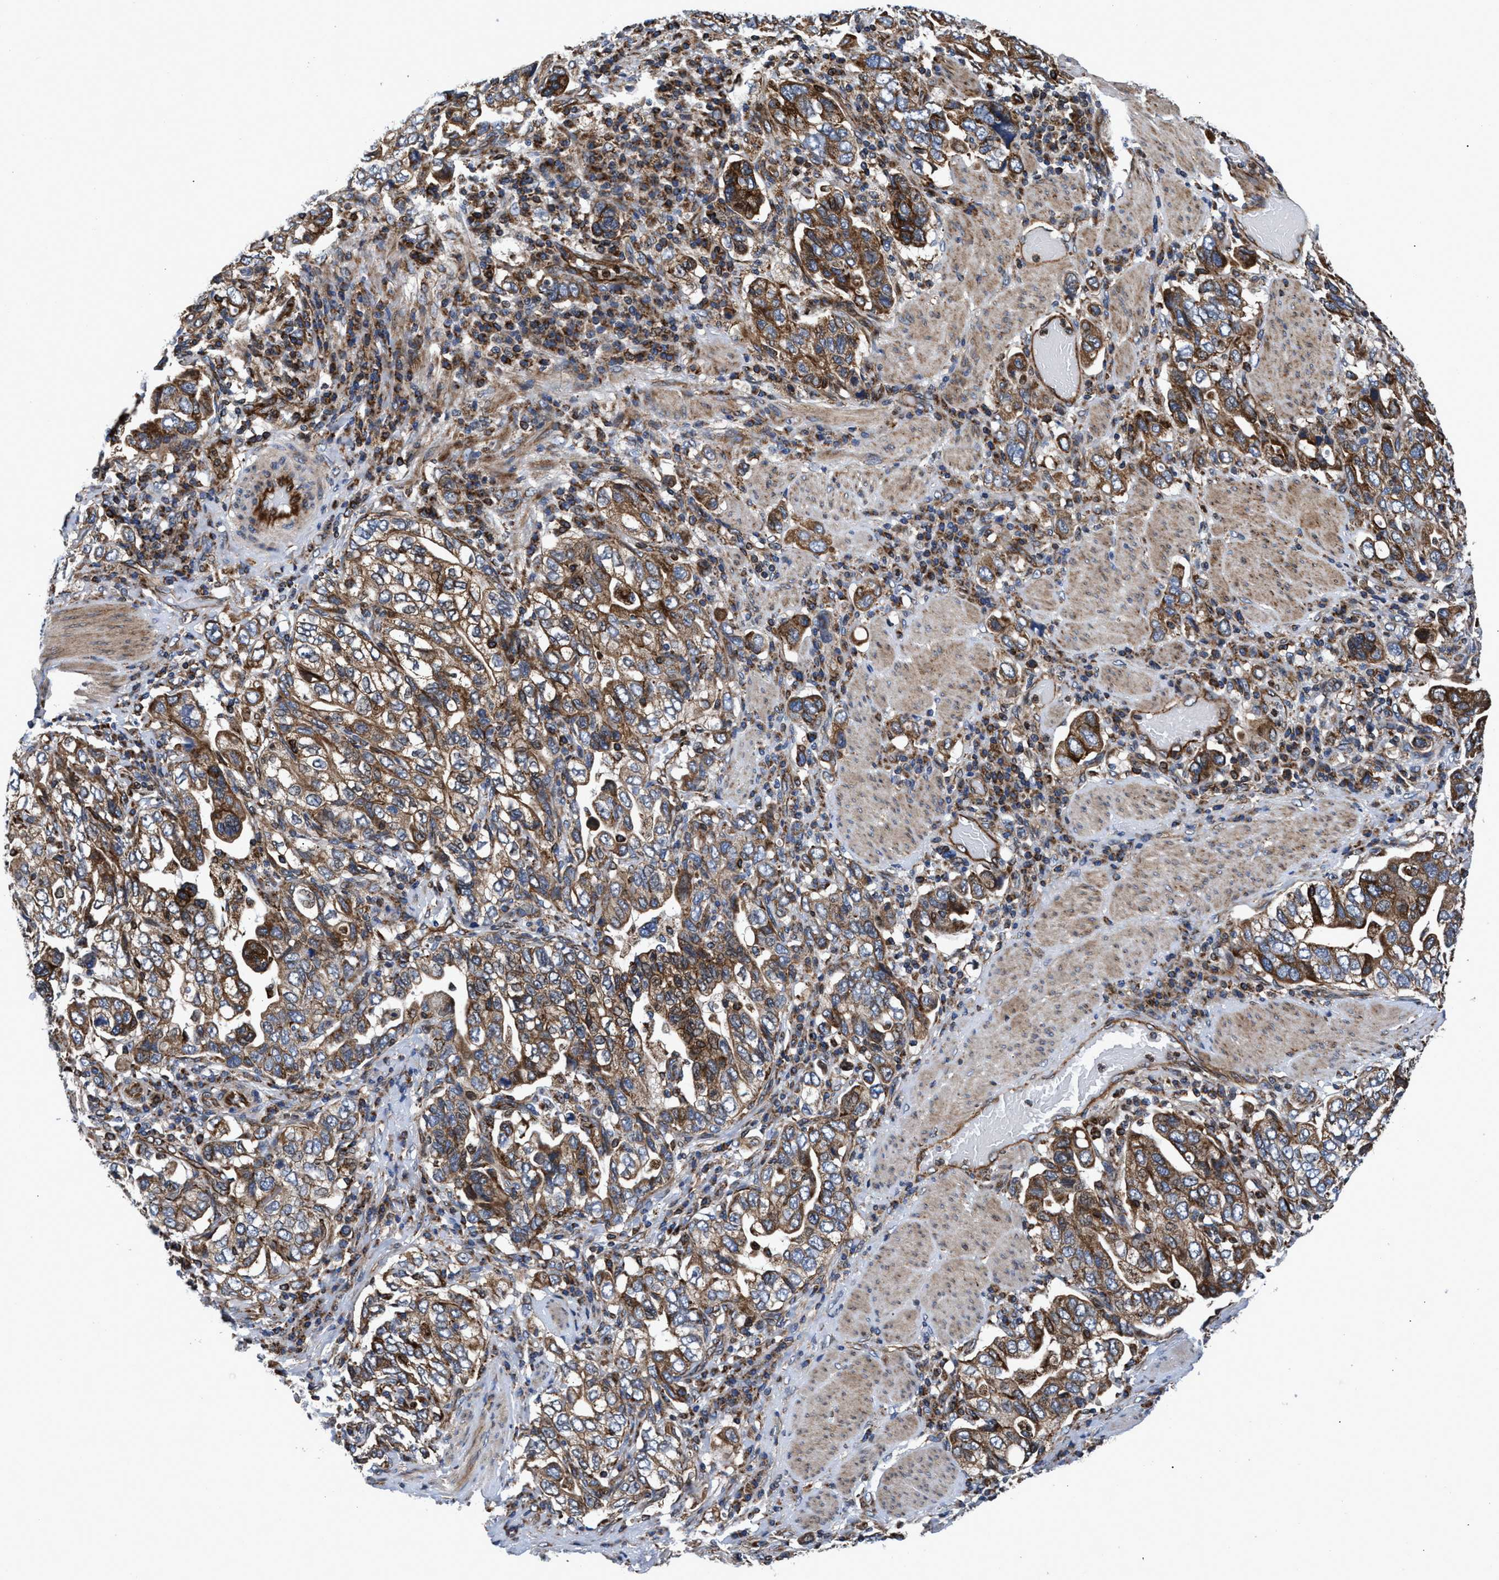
{"staining": {"intensity": "moderate", "quantity": ">75%", "location": "cytoplasmic/membranous"}, "tissue": "stomach cancer", "cell_type": "Tumor cells", "image_type": "cancer", "snomed": [{"axis": "morphology", "description": "Adenocarcinoma, NOS"}, {"axis": "topography", "description": "Stomach, upper"}], "caption": "A high-resolution photomicrograph shows immunohistochemistry staining of stomach adenocarcinoma, which displays moderate cytoplasmic/membranous staining in about >75% of tumor cells.", "gene": "PRR15L", "patient": {"sex": "male", "age": 62}}